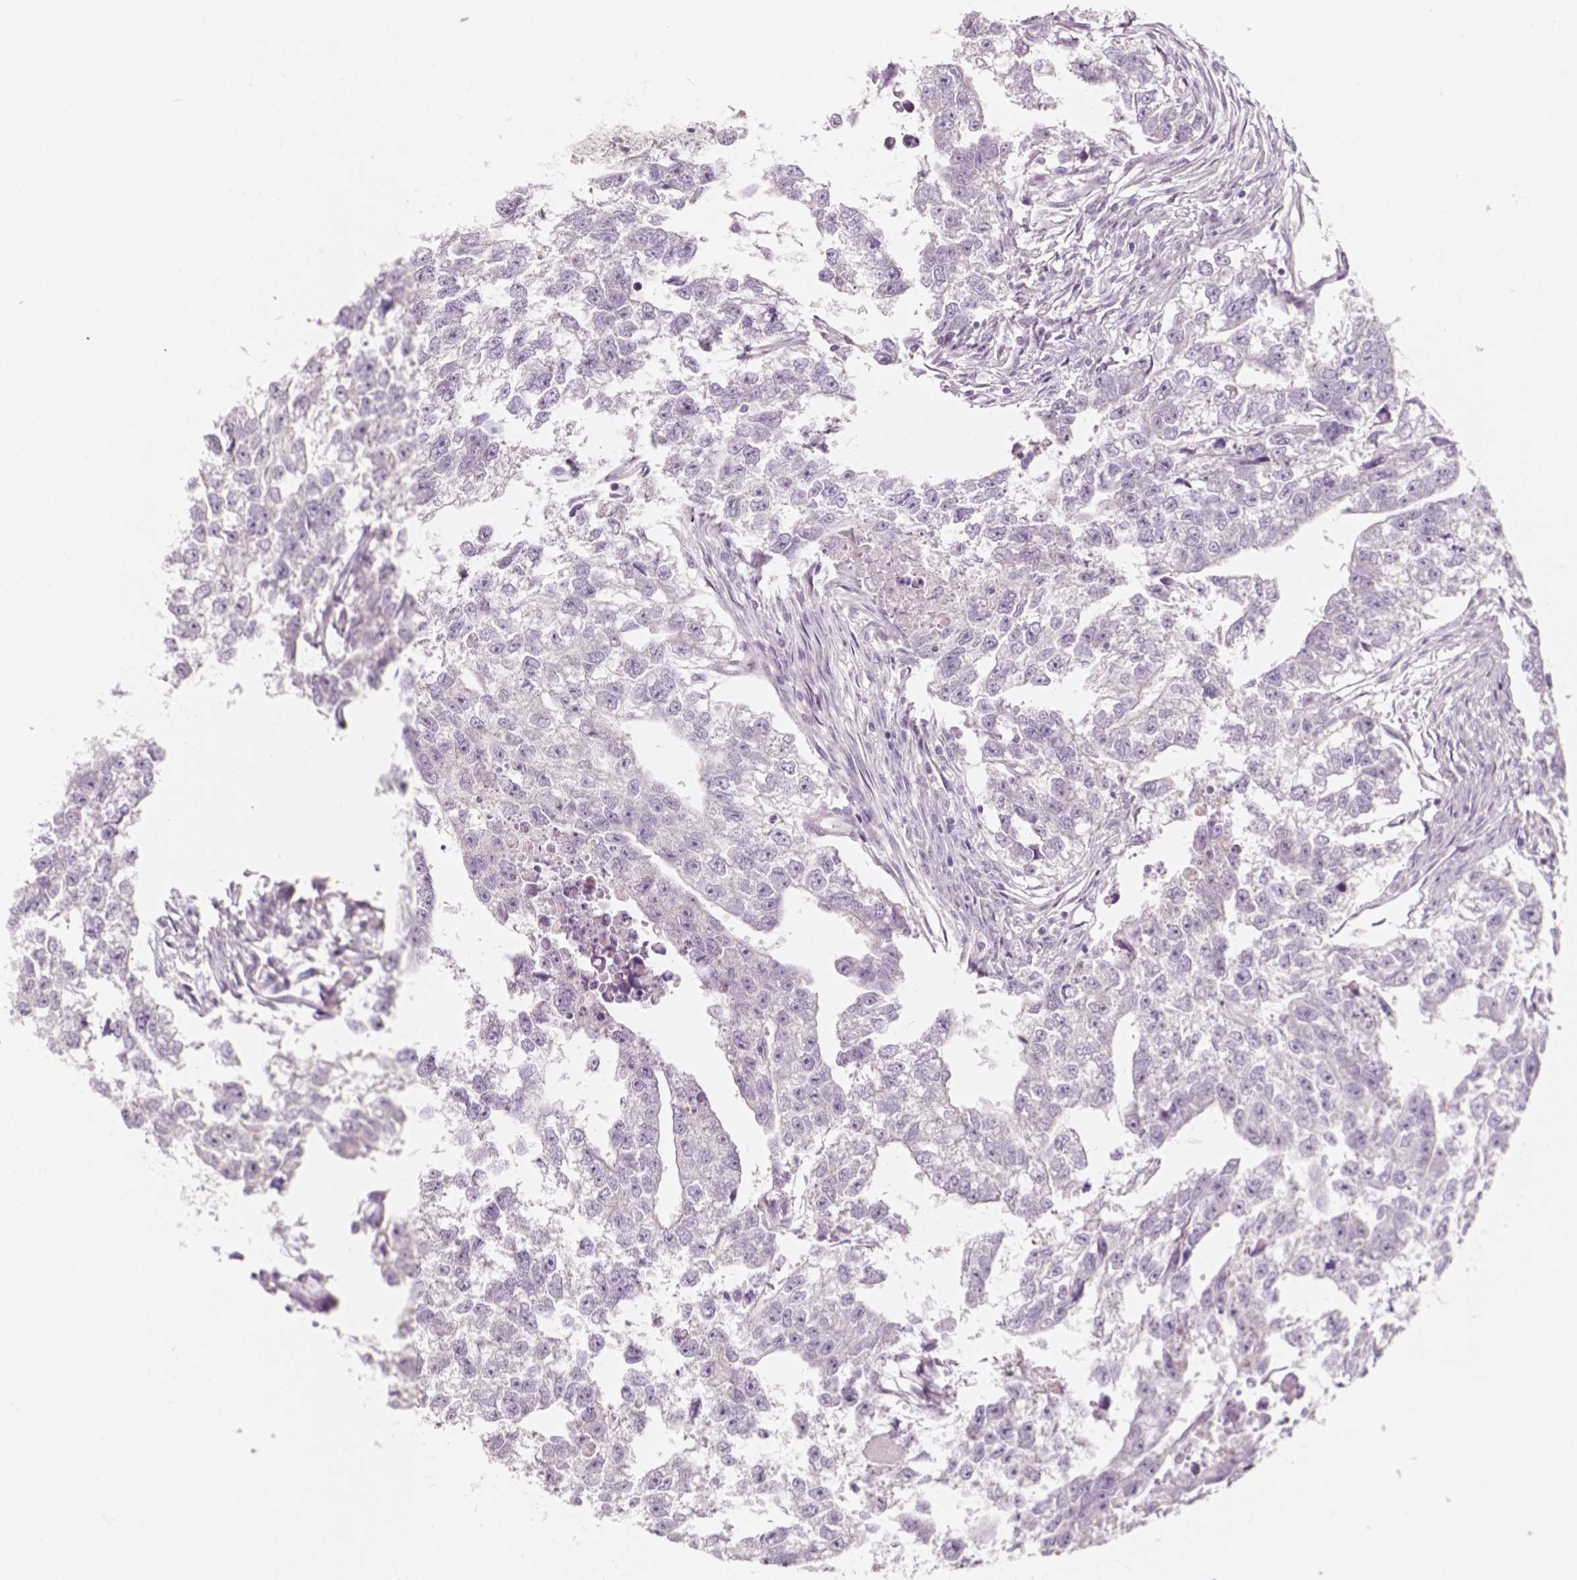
{"staining": {"intensity": "negative", "quantity": "none", "location": "none"}, "tissue": "testis cancer", "cell_type": "Tumor cells", "image_type": "cancer", "snomed": [{"axis": "morphology", "description": "Carcinoma, Embryonal, NOS"}, {"axis": "morphology", "description": "Teratoma, malignant, NOS"}, {"axis": "topography", "description": "Testis"}], "caption": "Tumor cells show no significant expression in testis cancer (teratoma (malignant)).", "gene": "C1orf167", "patient": {"sex": "male", "age": 44}}